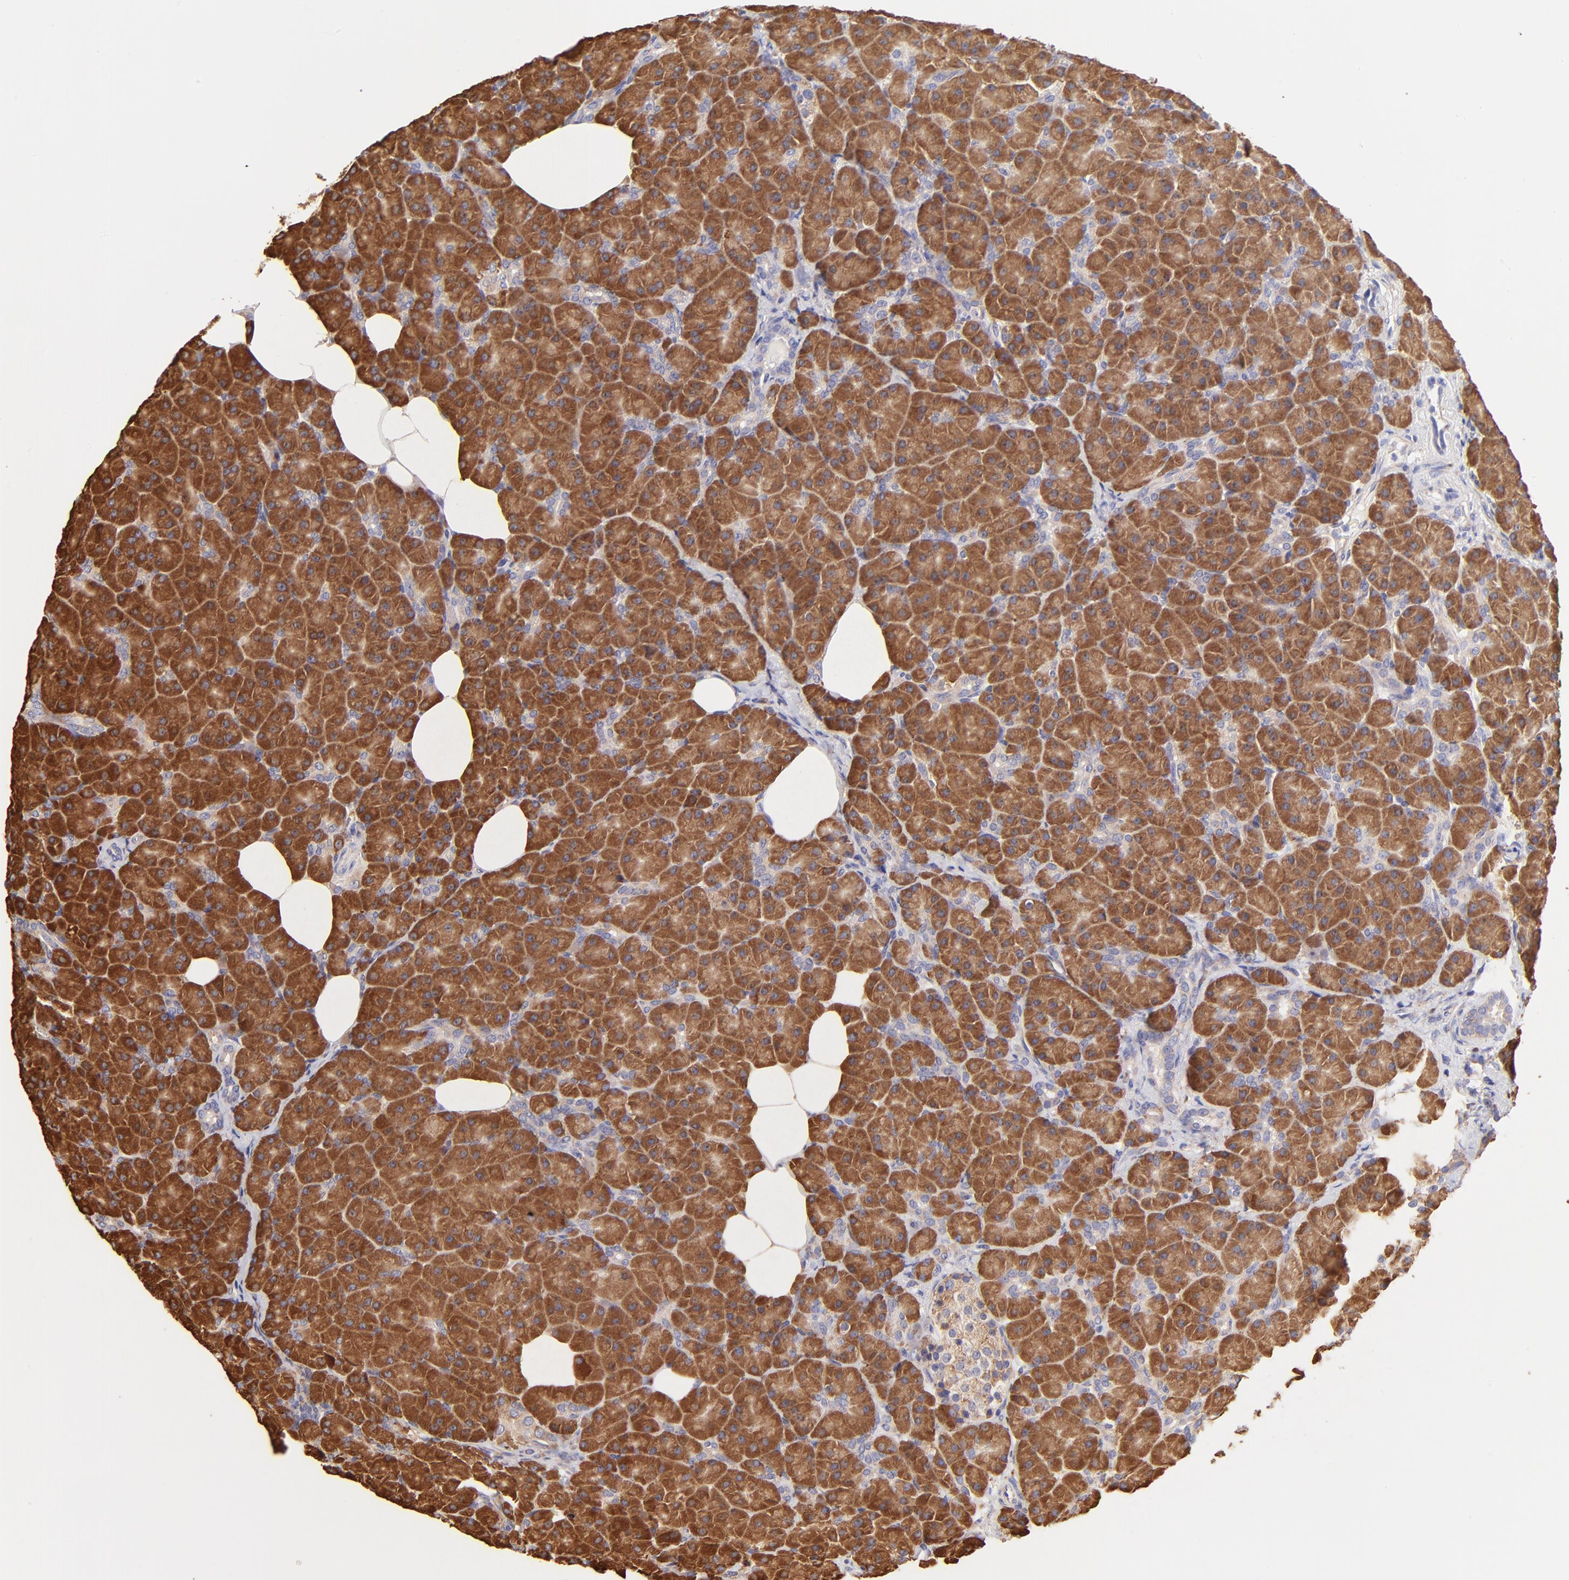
{"staining": {"intensity": "strong", "quantity": ">75%", "location": "cytoplasmic/membranous"}, "tissue": "pancreas", "cell_type": "Exocrine glandular cells", "image_type": "normal", "snomed": [{"axis": "morphology", "description": "Normal tissue, NOS"}, {"axis": "topography", "description": "Pancreas"}], "caption": "Brown immunohistochemical staining in unremarkable human pancreas demonstrates strong cytoplasmic/membranous positivity in about >75% of exocrine glandular cells.", "gene": "RPL30", "patient": {"sex": "male", "age": 66}}